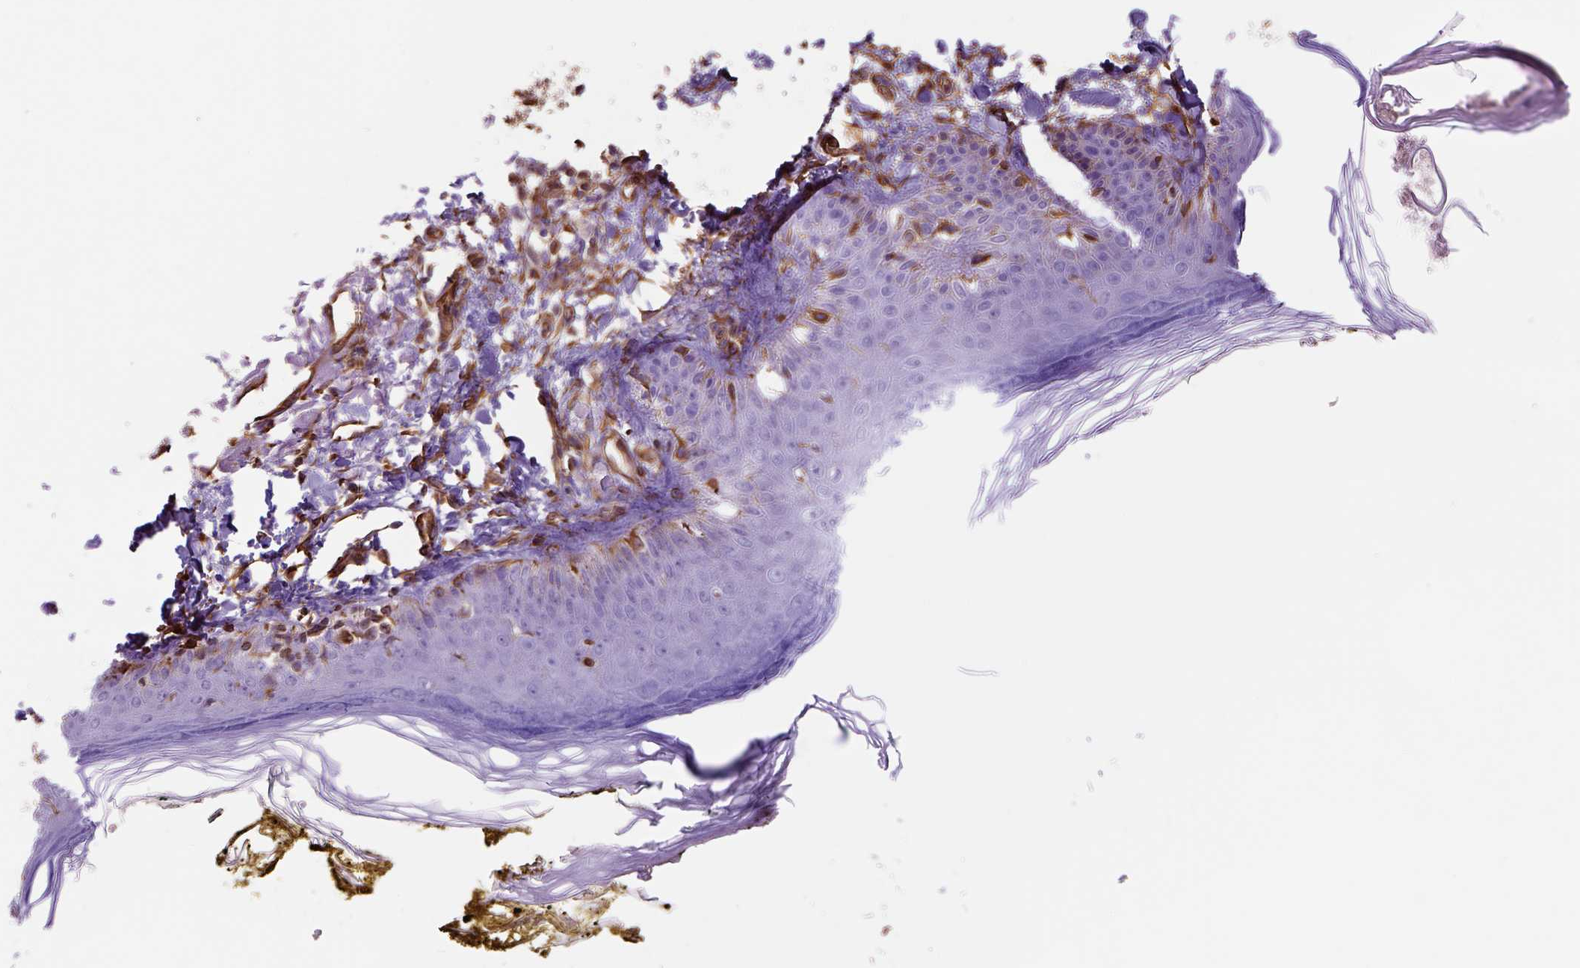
{"staining": {"intensity": "strong", "quantity": ">75%", "location": "cytoplasmic/membranous"}, "tissue": "skin", "cell_type": "Fibroblasts", "image_type": "normal", "snomed": [{"axis": "morphology", "description": "Normal tissue, NOS"}, {"axis": "topography", "description": "Skin"}], "caption": "Unremarkable skin was stained to show a protein in brown. There is high levels of strong cytoplasmic/membranous expression in about >75% of fibroblasts. (DAB (3,3'-diaminobenzidine) IHC with brightfield microscopy, high magnification).", "gene": "ZZZ3", "patient": {"sex": "male", "age": 76}}